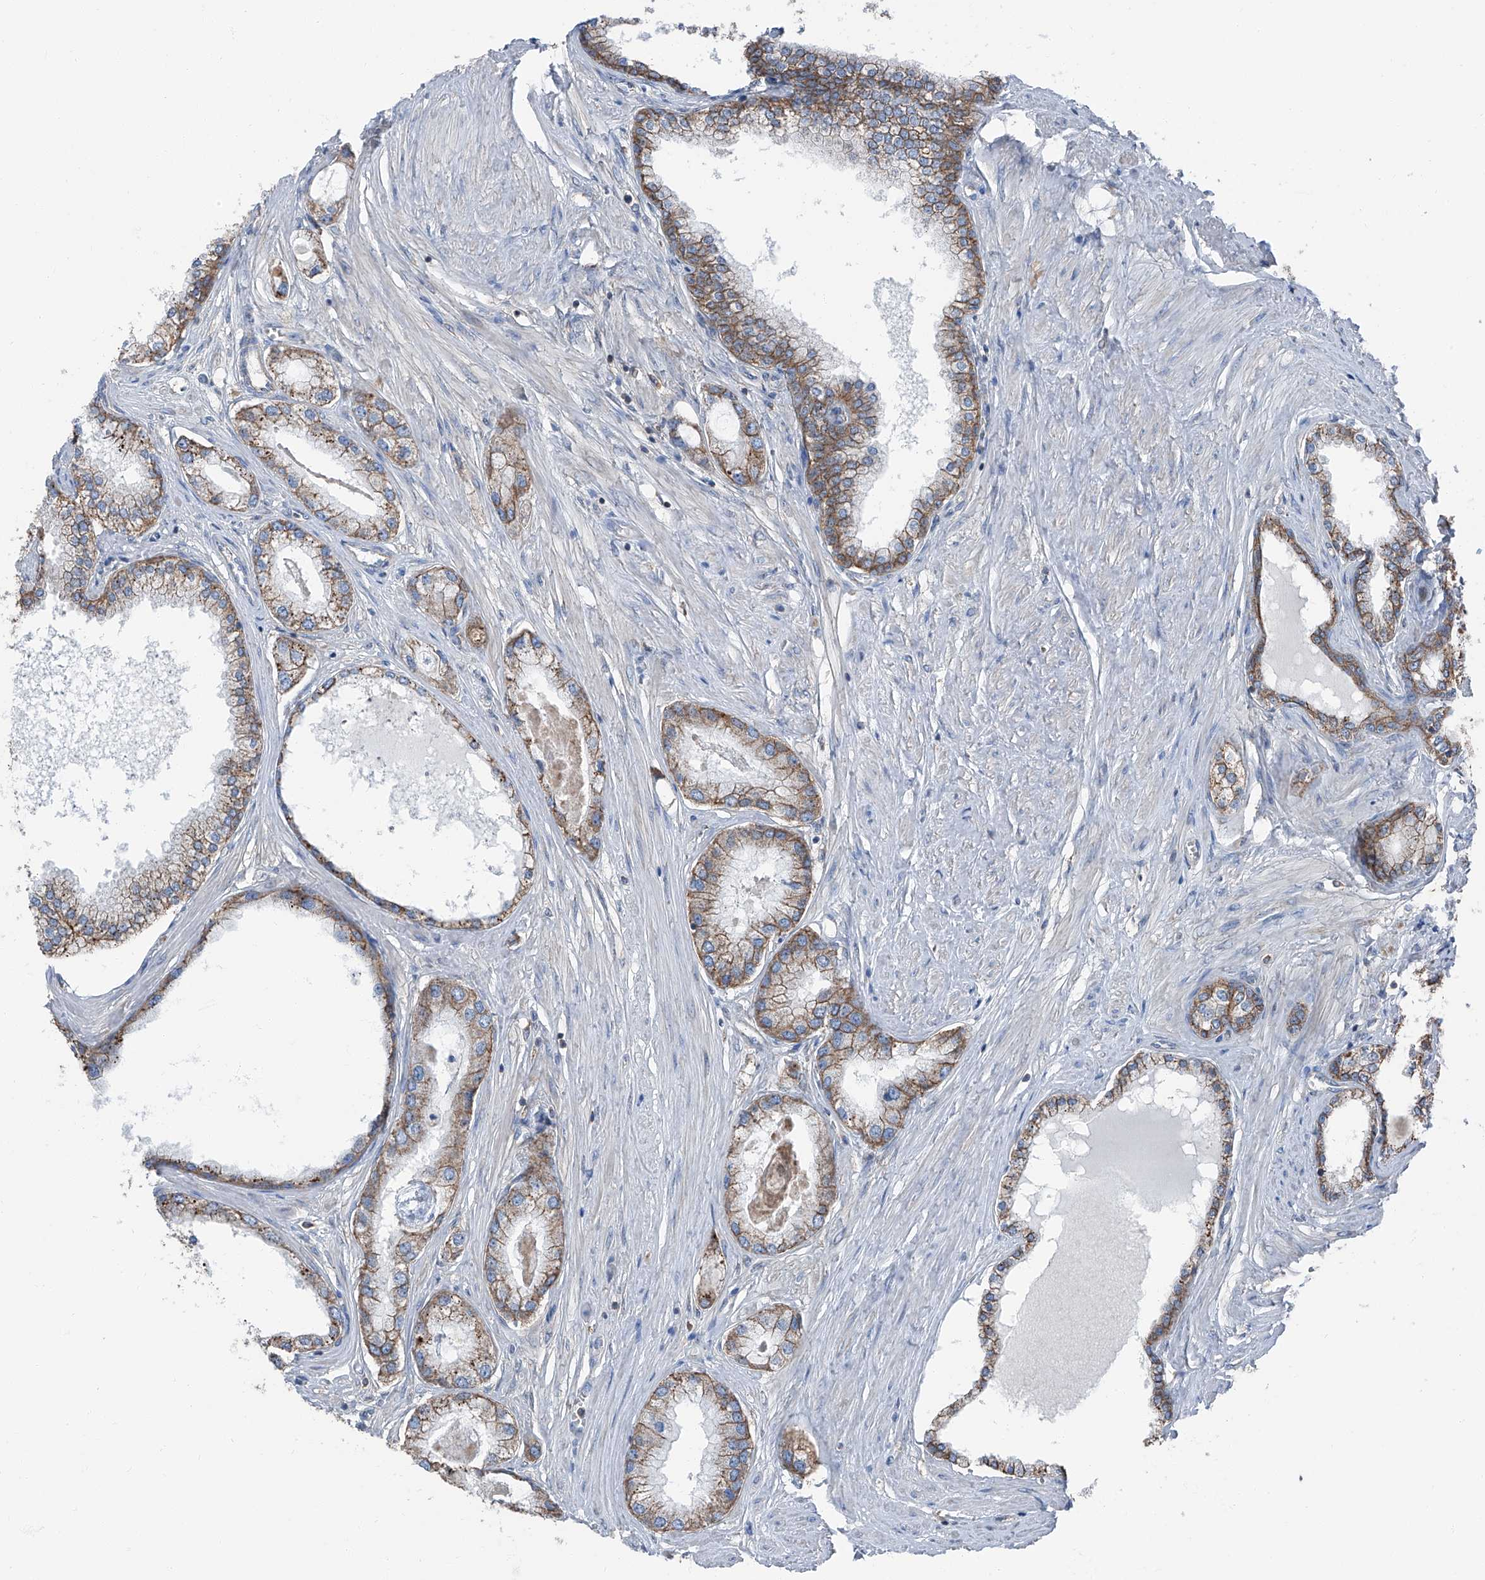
{"staining": {"intensity": "weak", "quantity": "25%-75%", "location": "cytoplasmic/membranous"}, "tissue": "prostate cancer", "cell_type": "Tumor cells", "image_type": "cancer", "snomed": [{"axis": "morphology", "description": "Adenocarcinoma, Low grade"}, {"axis": "topography", "description": "Prostate"}], "caption": "DAB (3,3'-diaminobenzidine) immunohistochemical staining of prostate cancer exhibits weak cytoplasmic/membranous protein staining in about 25%-75% of tumor cells.", "gene": "GPR142", "patient": {"sex": "male", "age": 62}}